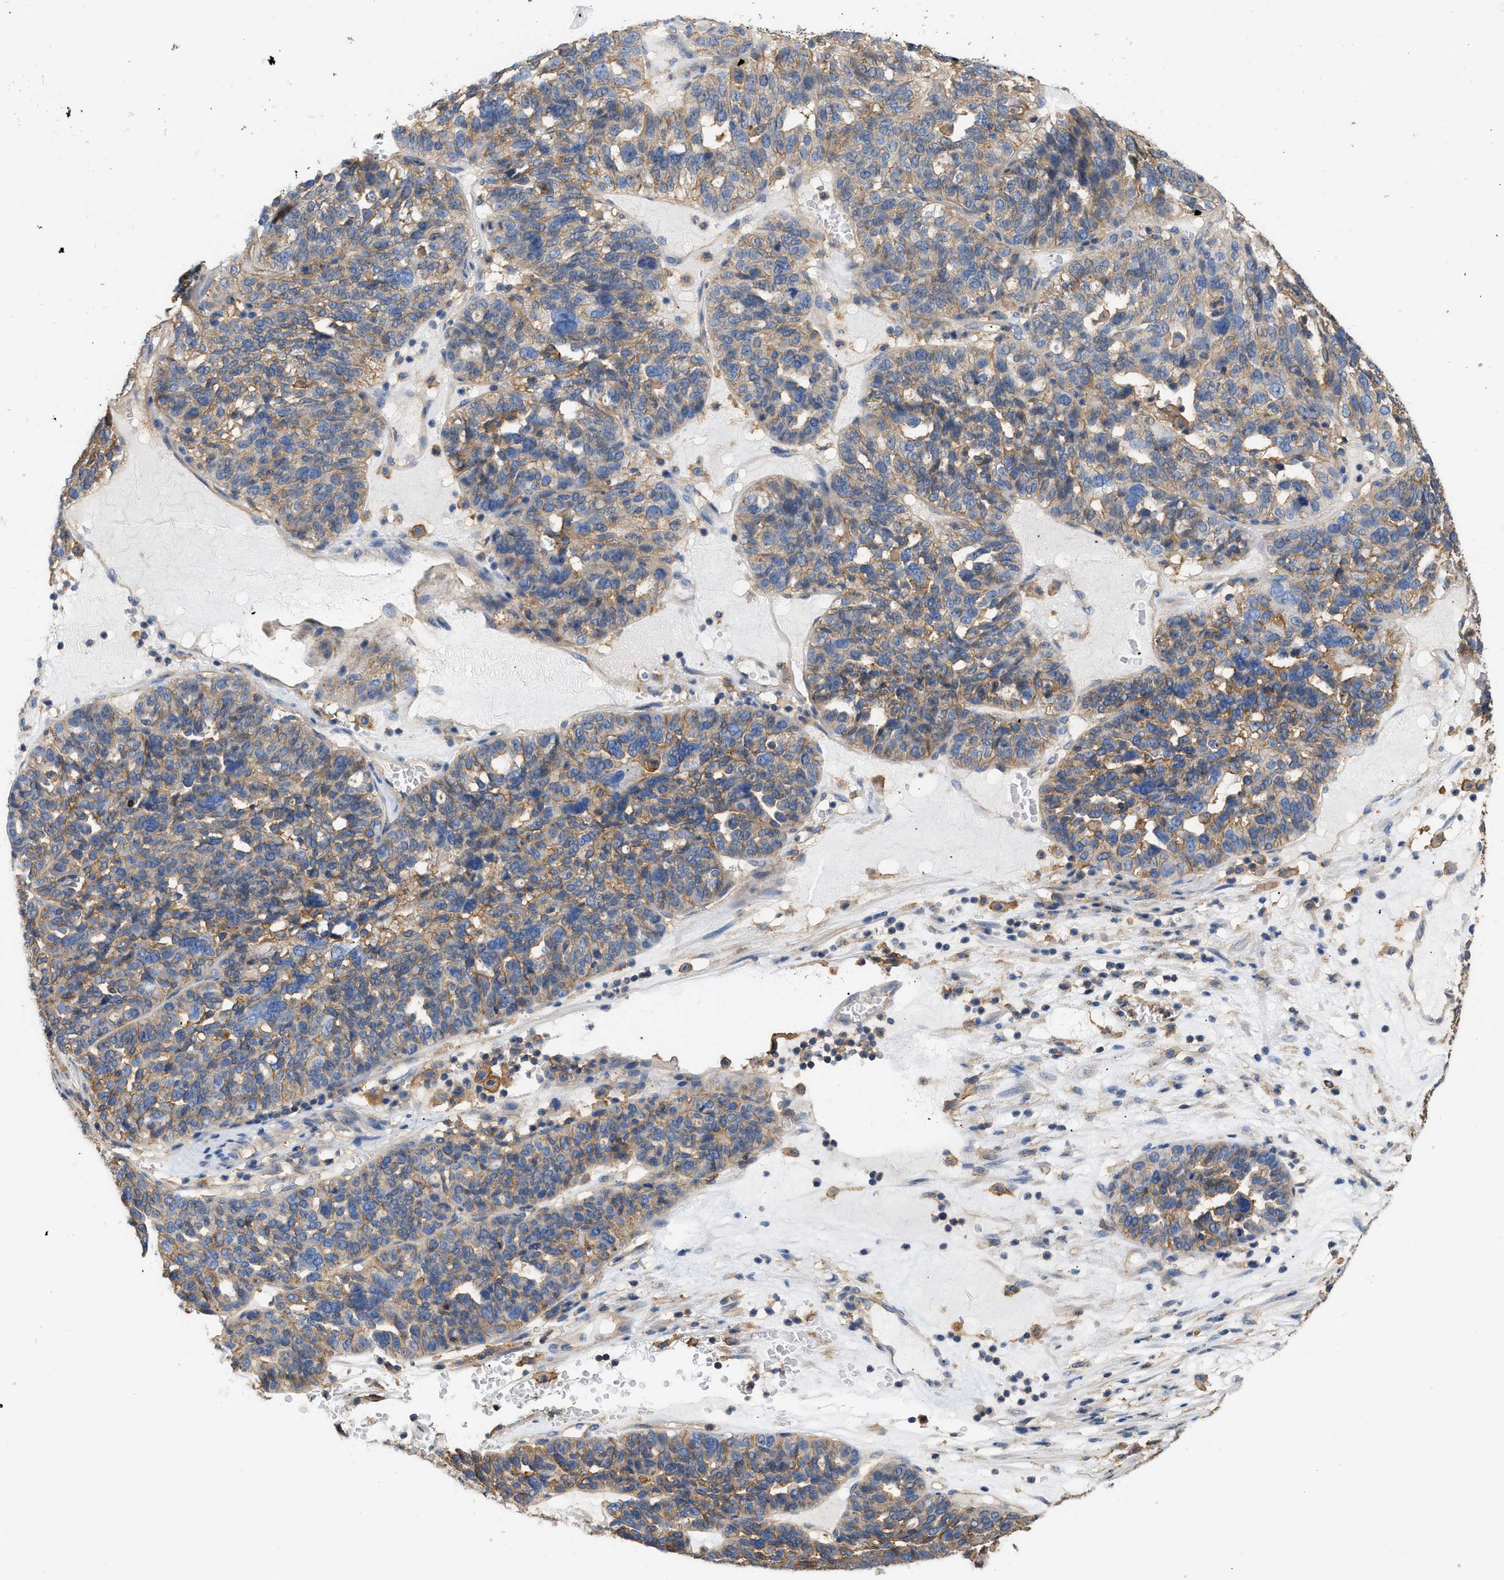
{"staining": {"intensity": "moderate", "quantity": ">75%", "location": "cytoplasmic/membranous"}, "tissue": "ovarian cancer", "cell_type": "Tumor cells", "image_type": "cancer", "snomed": [{"axis": "morphology", "description": "Cystadenocarcinoma, serous, NOS"}, {"axis": "topography", "description": "Ovary"}], "caption": "IHC histopathology image of human ovarian cancer (serous cystadenocarcinoma) stained for a protein (brown), which shows medium levels of moderate cytoplasmic/membranous positivity in about >75% of tumor cells.", "gene": "GNB4", "patient": {"sex": "female", "age": 59}}